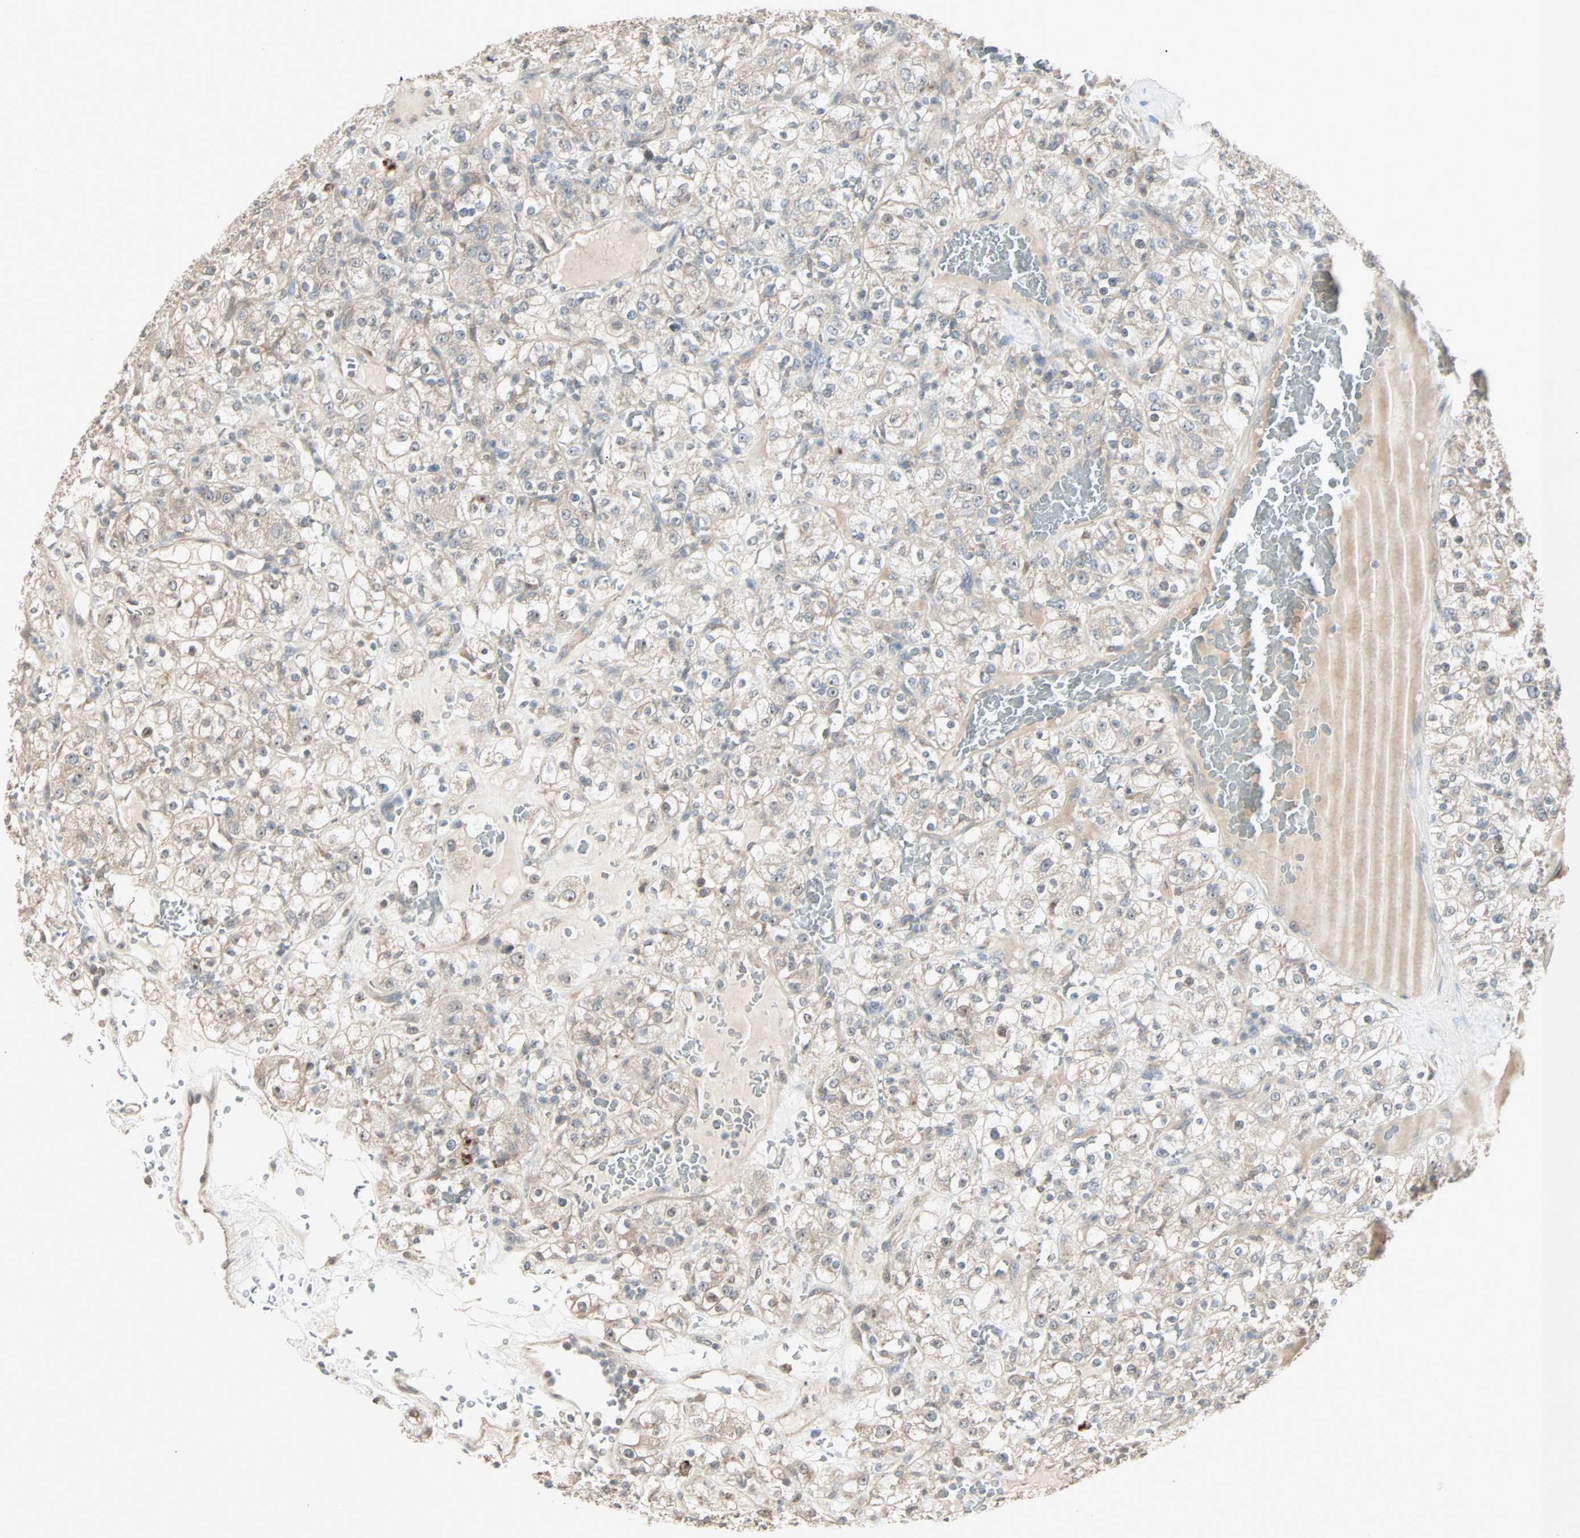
{"staining": {"intensity": "weak", "quantity": ">75%", "location": "cytoplasmic/membranous,nuclear"}, "tissue": "renal cancer", "cell_type": "Tumor cells", "image_type": "cancer", "snomed": [{"axis": "morphology", "description": "Normal tissue, NOS"}, {"axis": "morphology", "description": "Adenocarcinoma, NOS"}, {"axis": "topography", "description": "Kidney"}], "caption": "The image displays immunohistochemical staining of adenocarcinoma (renal). There is weak cytoplasmic/membranous and nuclear positivity is present in approximately >75% of tumor cells.", "gene": "KDM4A", "patient": {"sex": "female", "age": 72}}